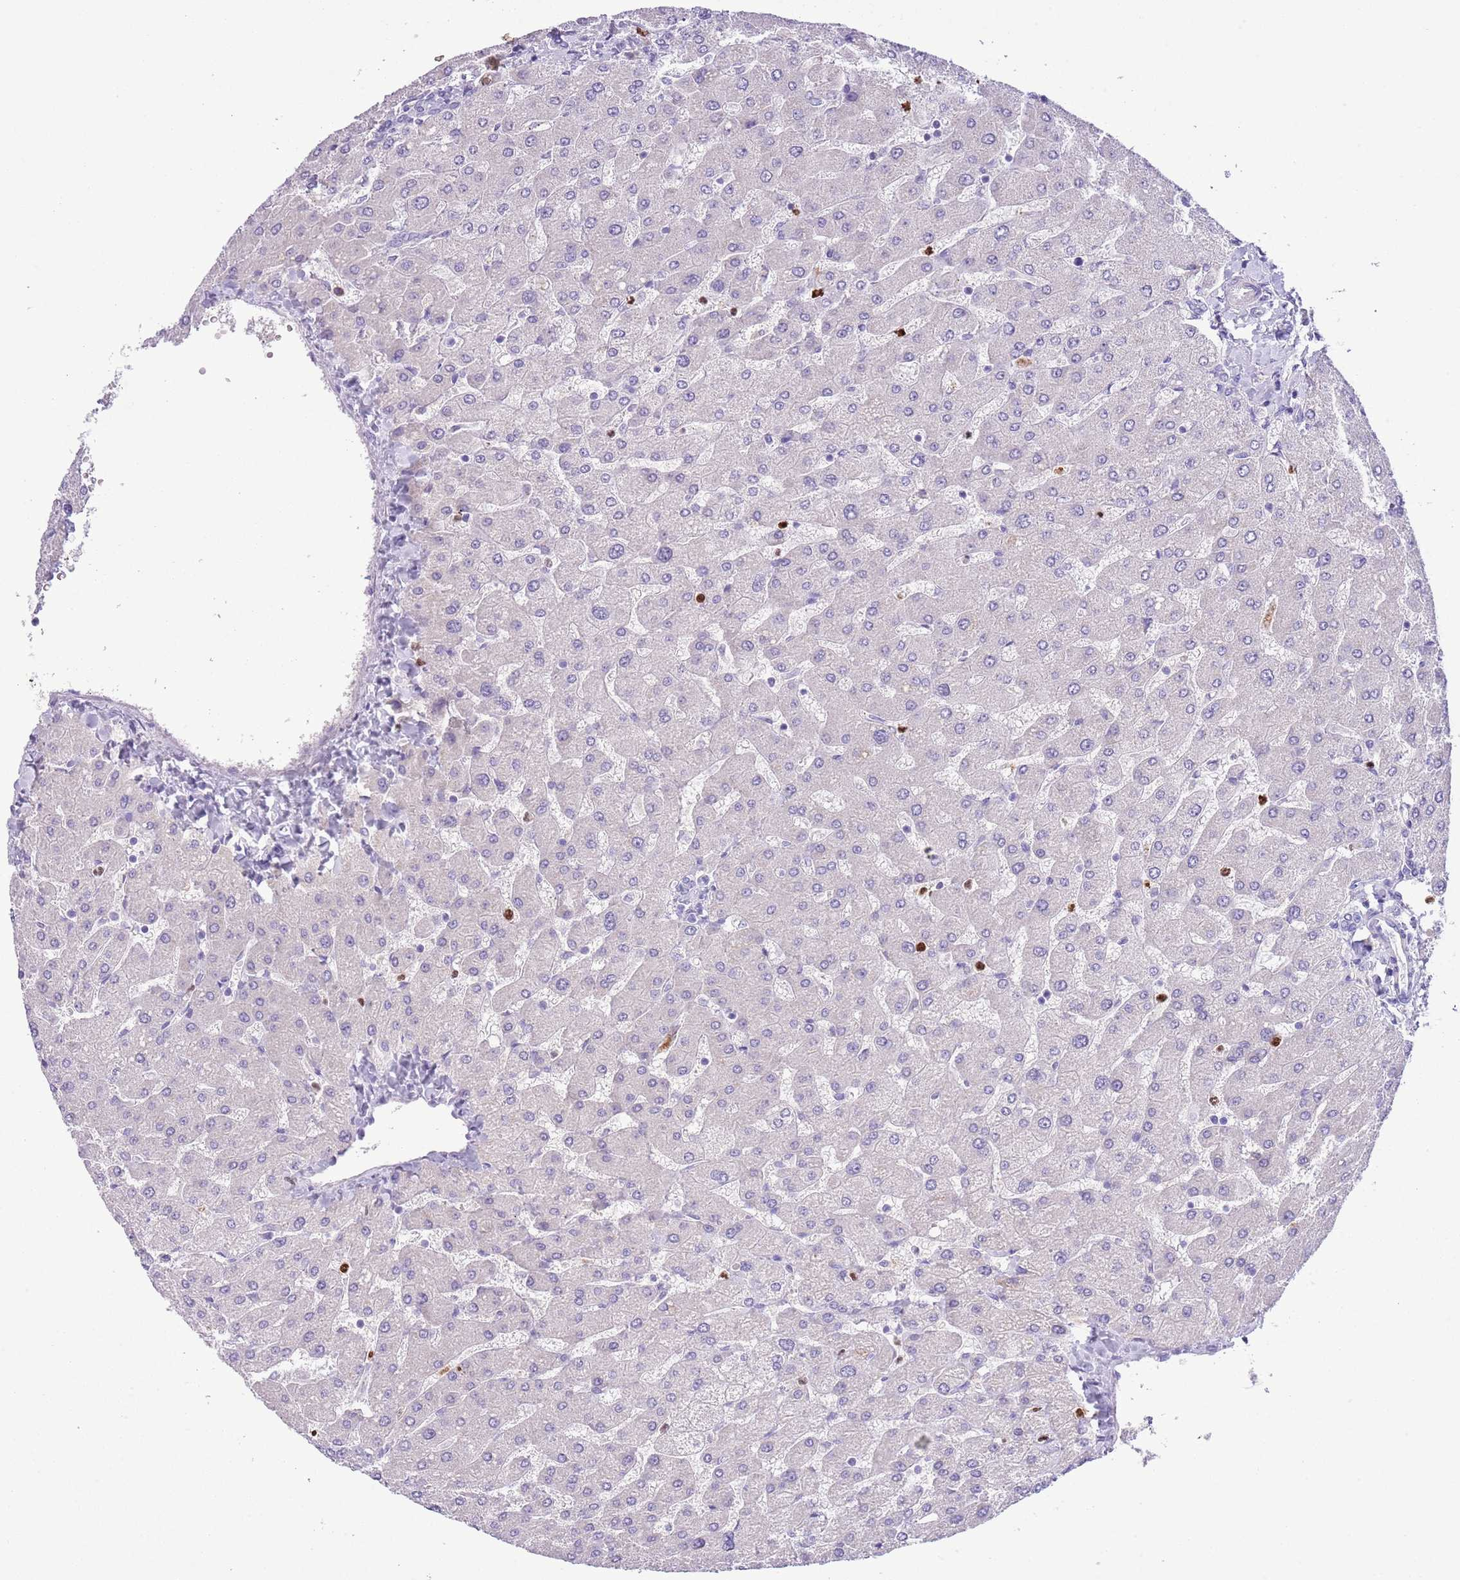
{"staining": {"intensity": "negative", "quantity": "none", "location": "none"}, "tissue": "liver", "cell_type": "Cholangiocytes", "image_type": "normal", "snomed": [{"axis": "morphology", "description": "Normal tissue, NOS"}, {"axis": "topography", "description": "Liver"}], "caption": "This micrograph is of unremarkable liver stained with immunohistochemistry (IHC) to label a protein in brown with the nuclei are counter-stained blue. There is no positivity in cholangiocytes.", "gene": "OR6M1", "patient": {"sex": "male", "age": 55}}